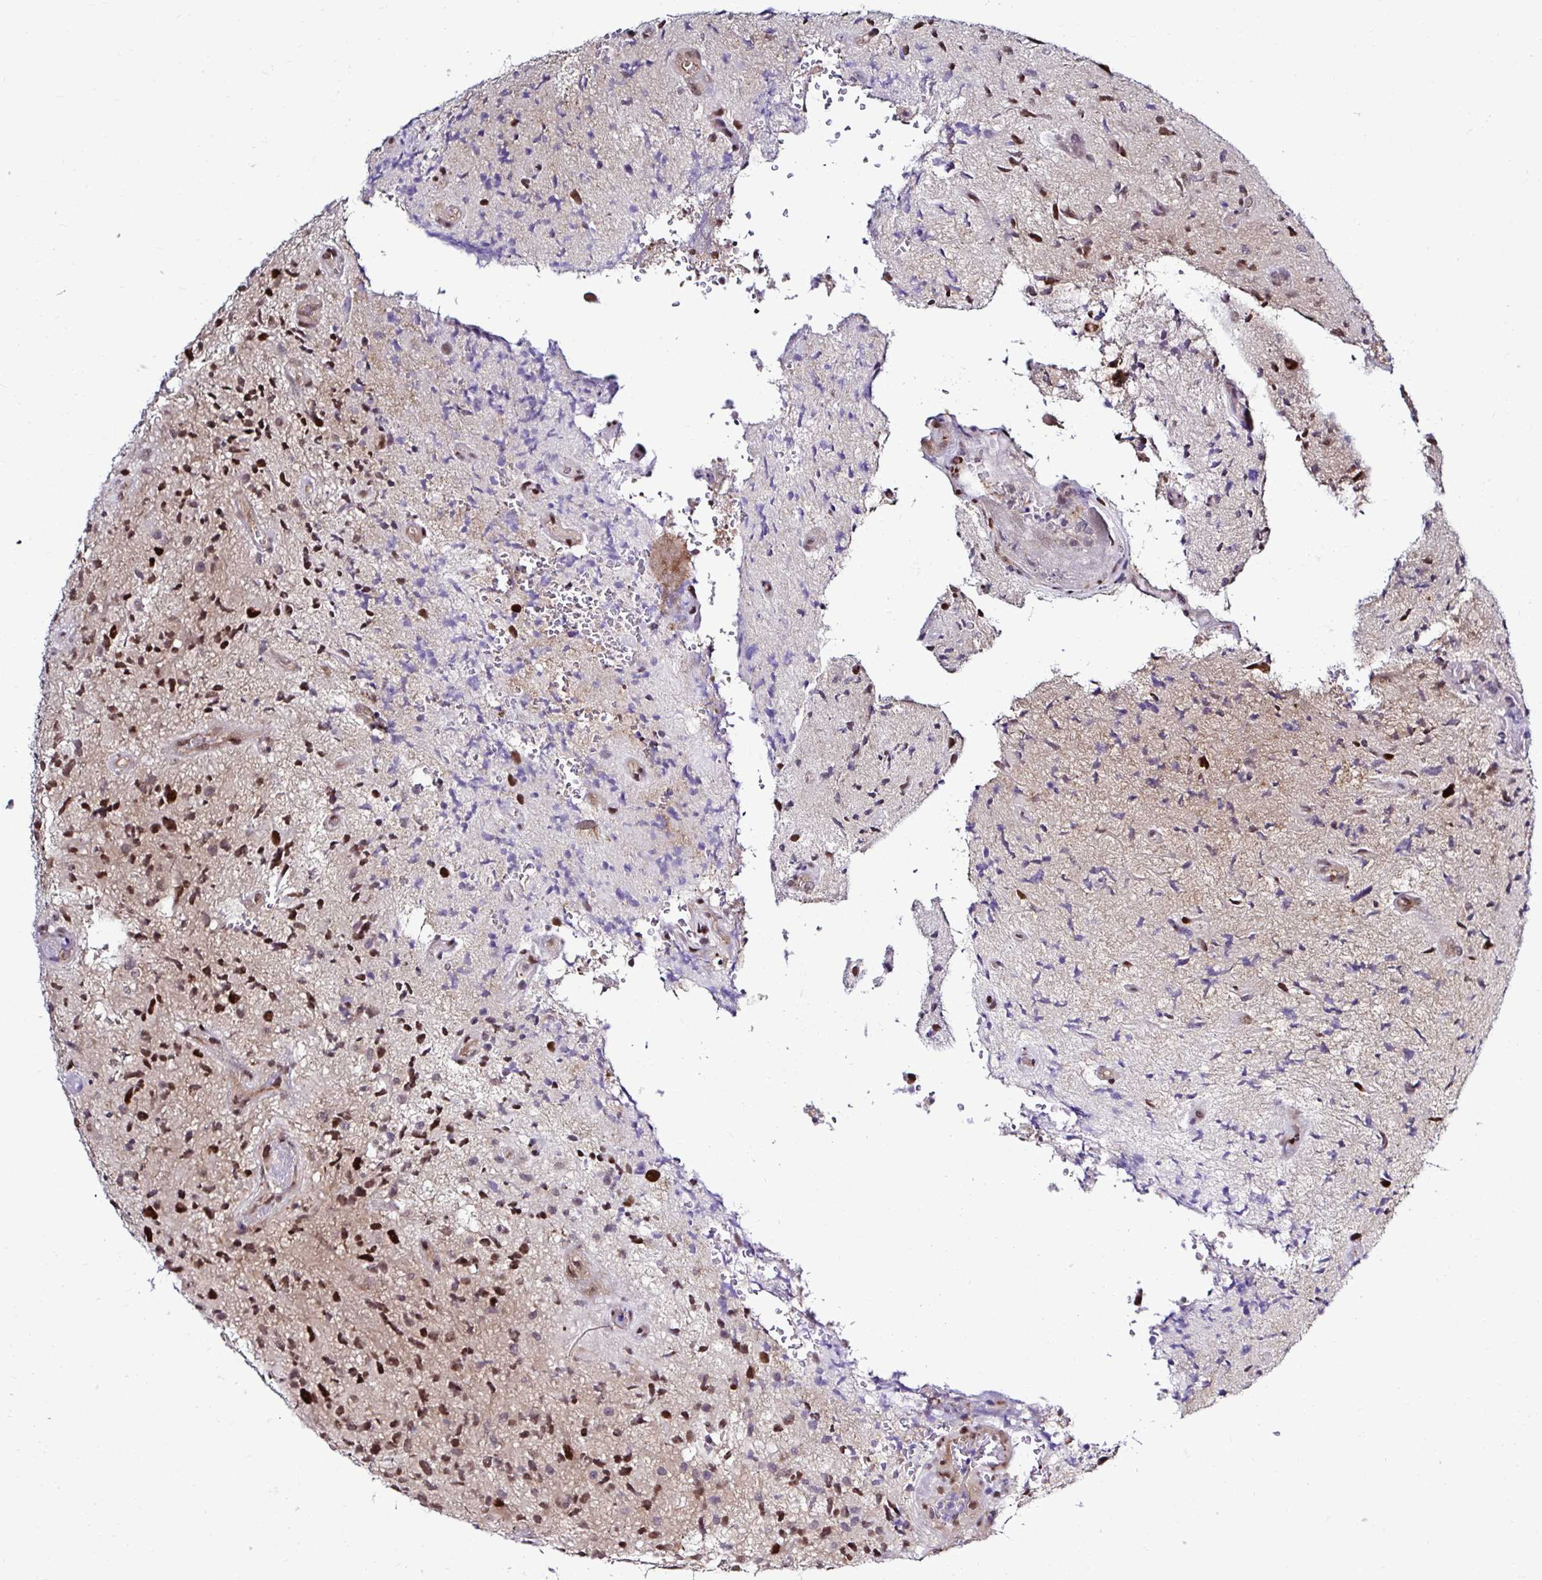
{"staining": {"intensity": "moderate", "quantity": ">75%", "location": "nuclear"}, "tissue": "glioma", "cell_type": "Tumor cells", "image_type": "cancer", "snomed": [{"axis": "morphology", "description": "Glioma, malignant, High grade"}, {"axis": "topography", "description": "Brain"}], "caption": "Human glioma stained for a protein (brown) shows moderate nuclear positive positivity in approximately >75% of tumor cells.", "gene": "PSMD3", "patient": {"sex": "male", "age": 67}}